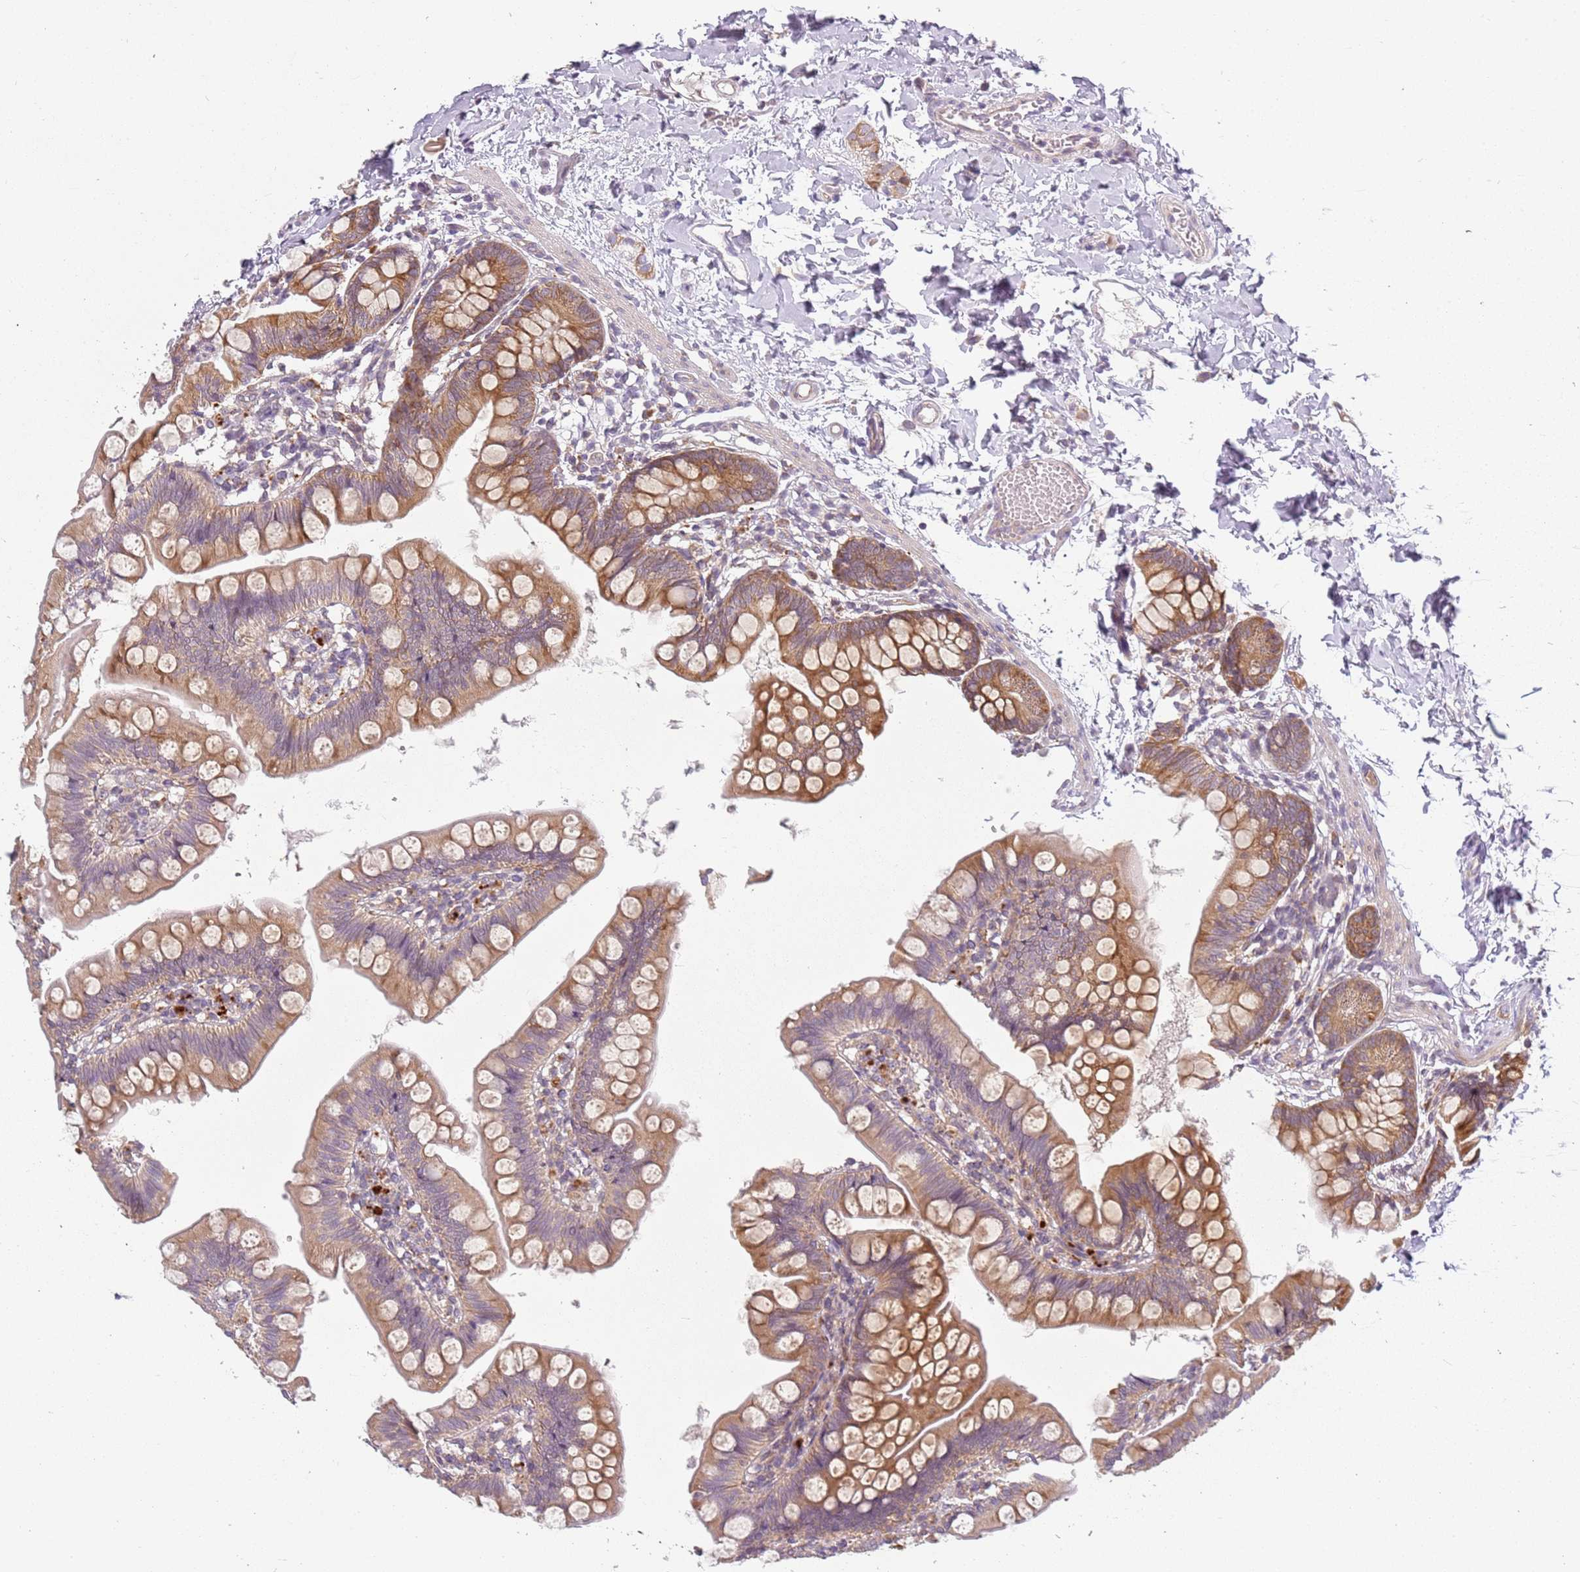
{"staining": {"intensity": "moderate", "quantity": ">75%", "location": "cytoplasmic/membranous"}, "tissue": "small intestine", "cell_type": "Glandular cells", "image_type": "normal", "snomed": [{"axis": "morphology", "description": "Normal tissue, NOS"}, {"axis": "topography", "description": "Small intestine"}], "caption": "Glandular cells show moderate cytoplasmic/membranous staining in about >75% of cells in unremarkable small intestine. Immunohistochemistry stains the protein in brown and the nuclei are stained blue.", "gene": "RPS28", "patient": {"sex": "male", "age": 7}}